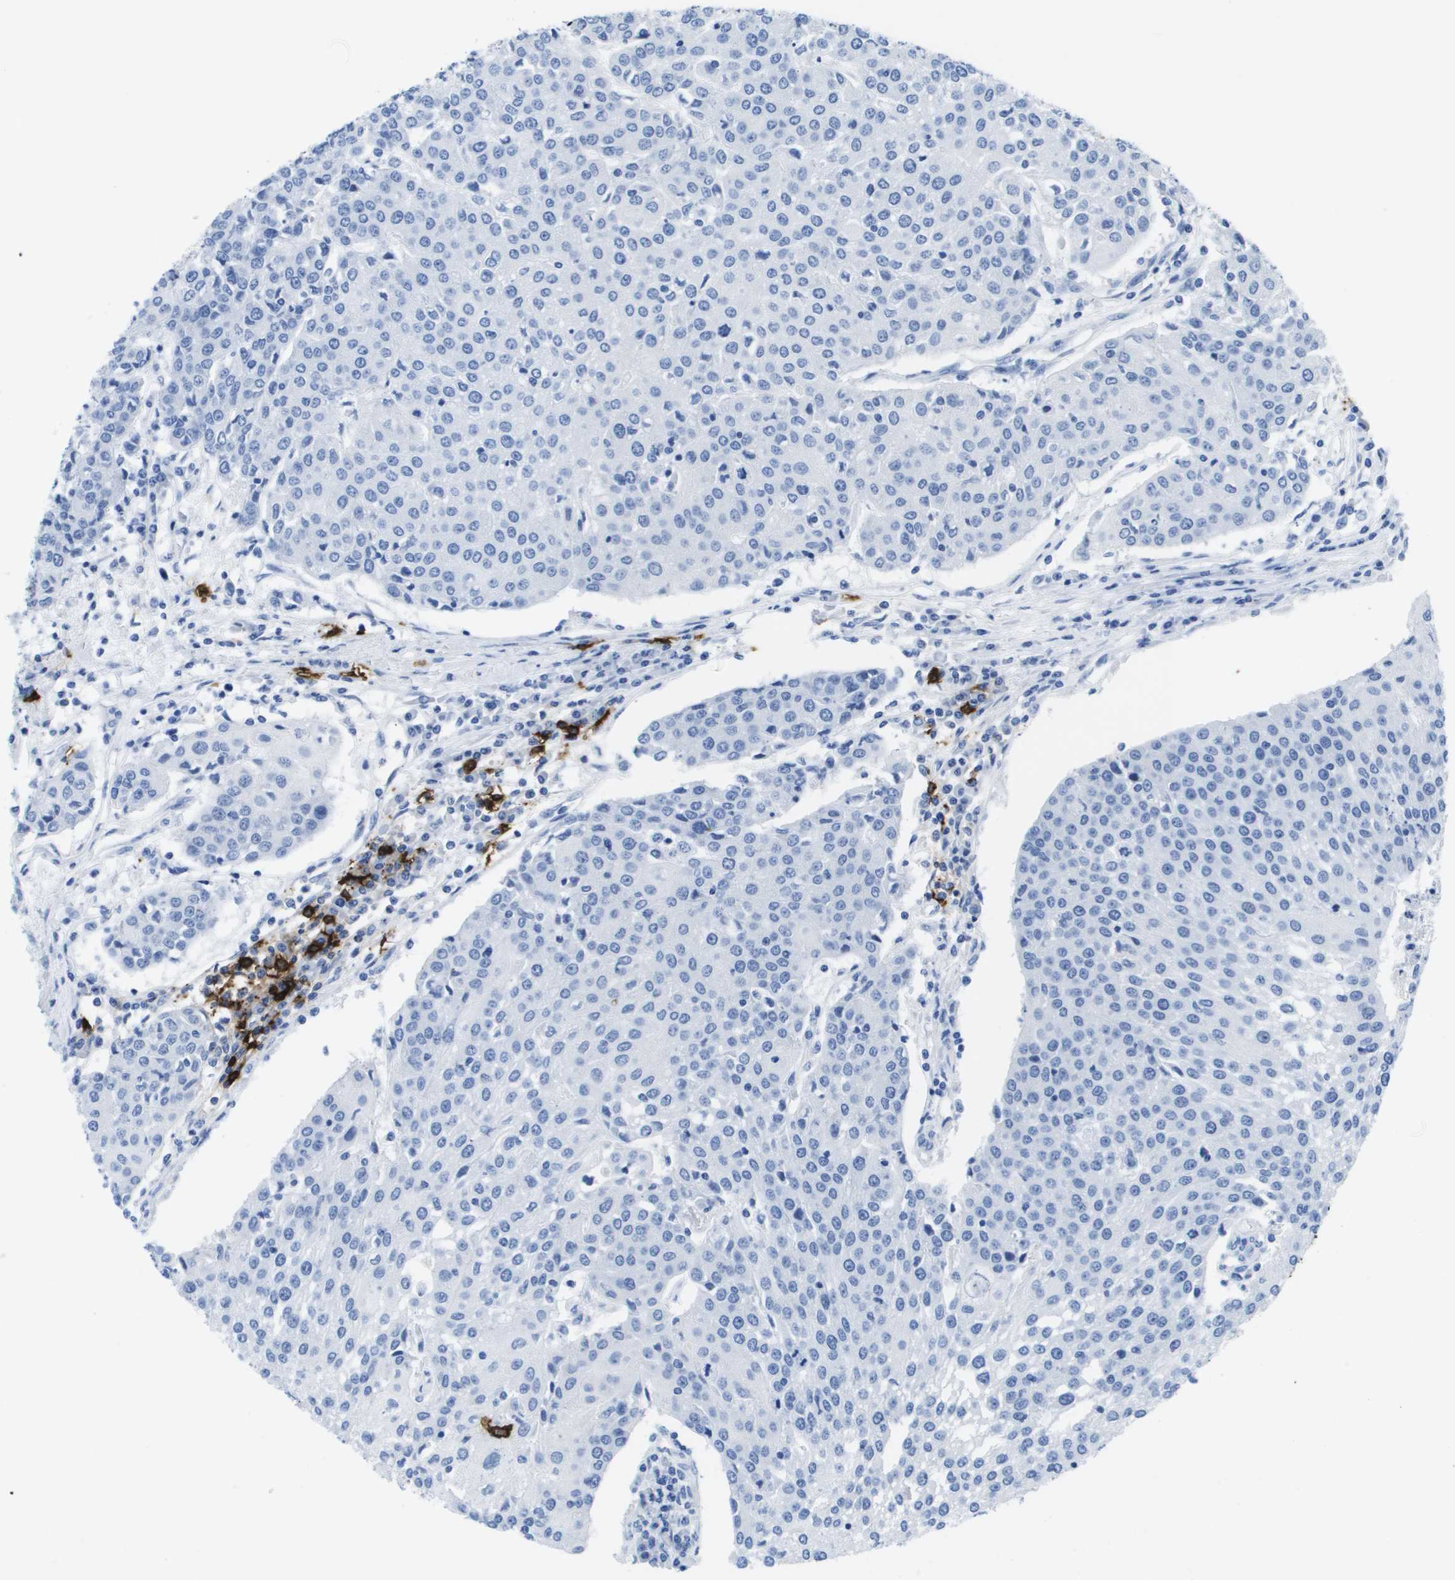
{"staining": {"intensity": "negative", "quantity": "none", "location": "none"}, "tissue": "urothelial cancer", "cell_type": "Tumor cells", "image_type": "cancer", "snomed": [{"axis": "morphology", "description": "Urothelial carcinoma, High grade"}, {"axis": "topography", "description": "Urinary bladder"}], "caption": "DAB immunohistochemical staining of human urothelial cancer reveals no significant positivity in tumor cells.", "gene": "MS4A1", "patient": {"sex": "female", "age": 85}}